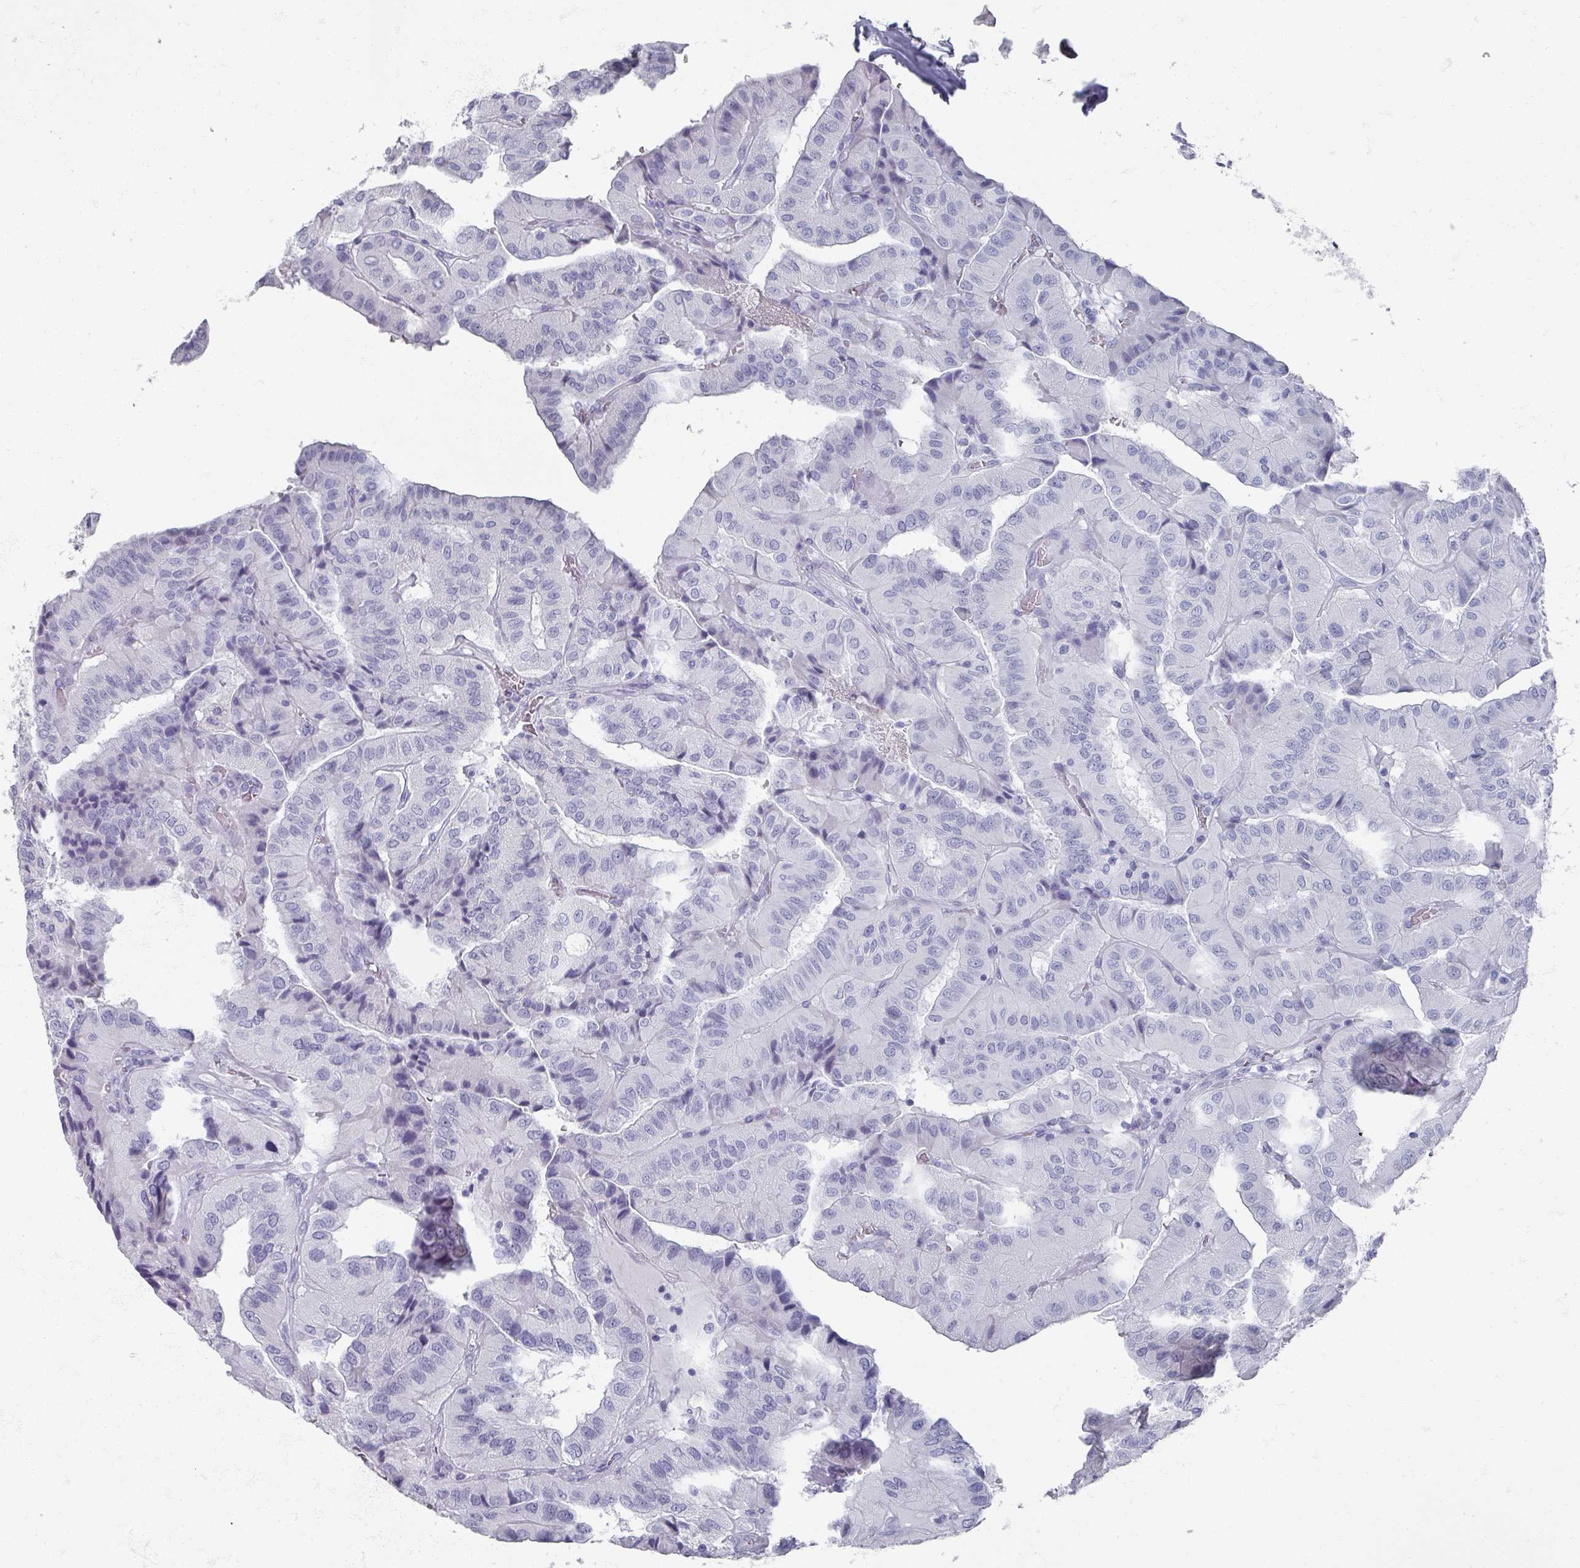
{"staining": {"intensity": "negative", "quantity": "none", "location": "none"}, "tissue": "thyroid cancer", "cell_type": "Tumor cells", "image_type": "cancer", "snomed": [{"axis": "morphology", "description": "Normal tissue, NOS"}, {"axis": "morphology", "description": "Papillary adenocarcinoma, NOS"}, {"axis": "topography", "description": "Thyroid gland"}], "caption": "Thyroid cancer stained for a protein using IHC shows no staining tumor cells.", "gene": "OMG", "patient": {"sex": "female", "age": 59}}